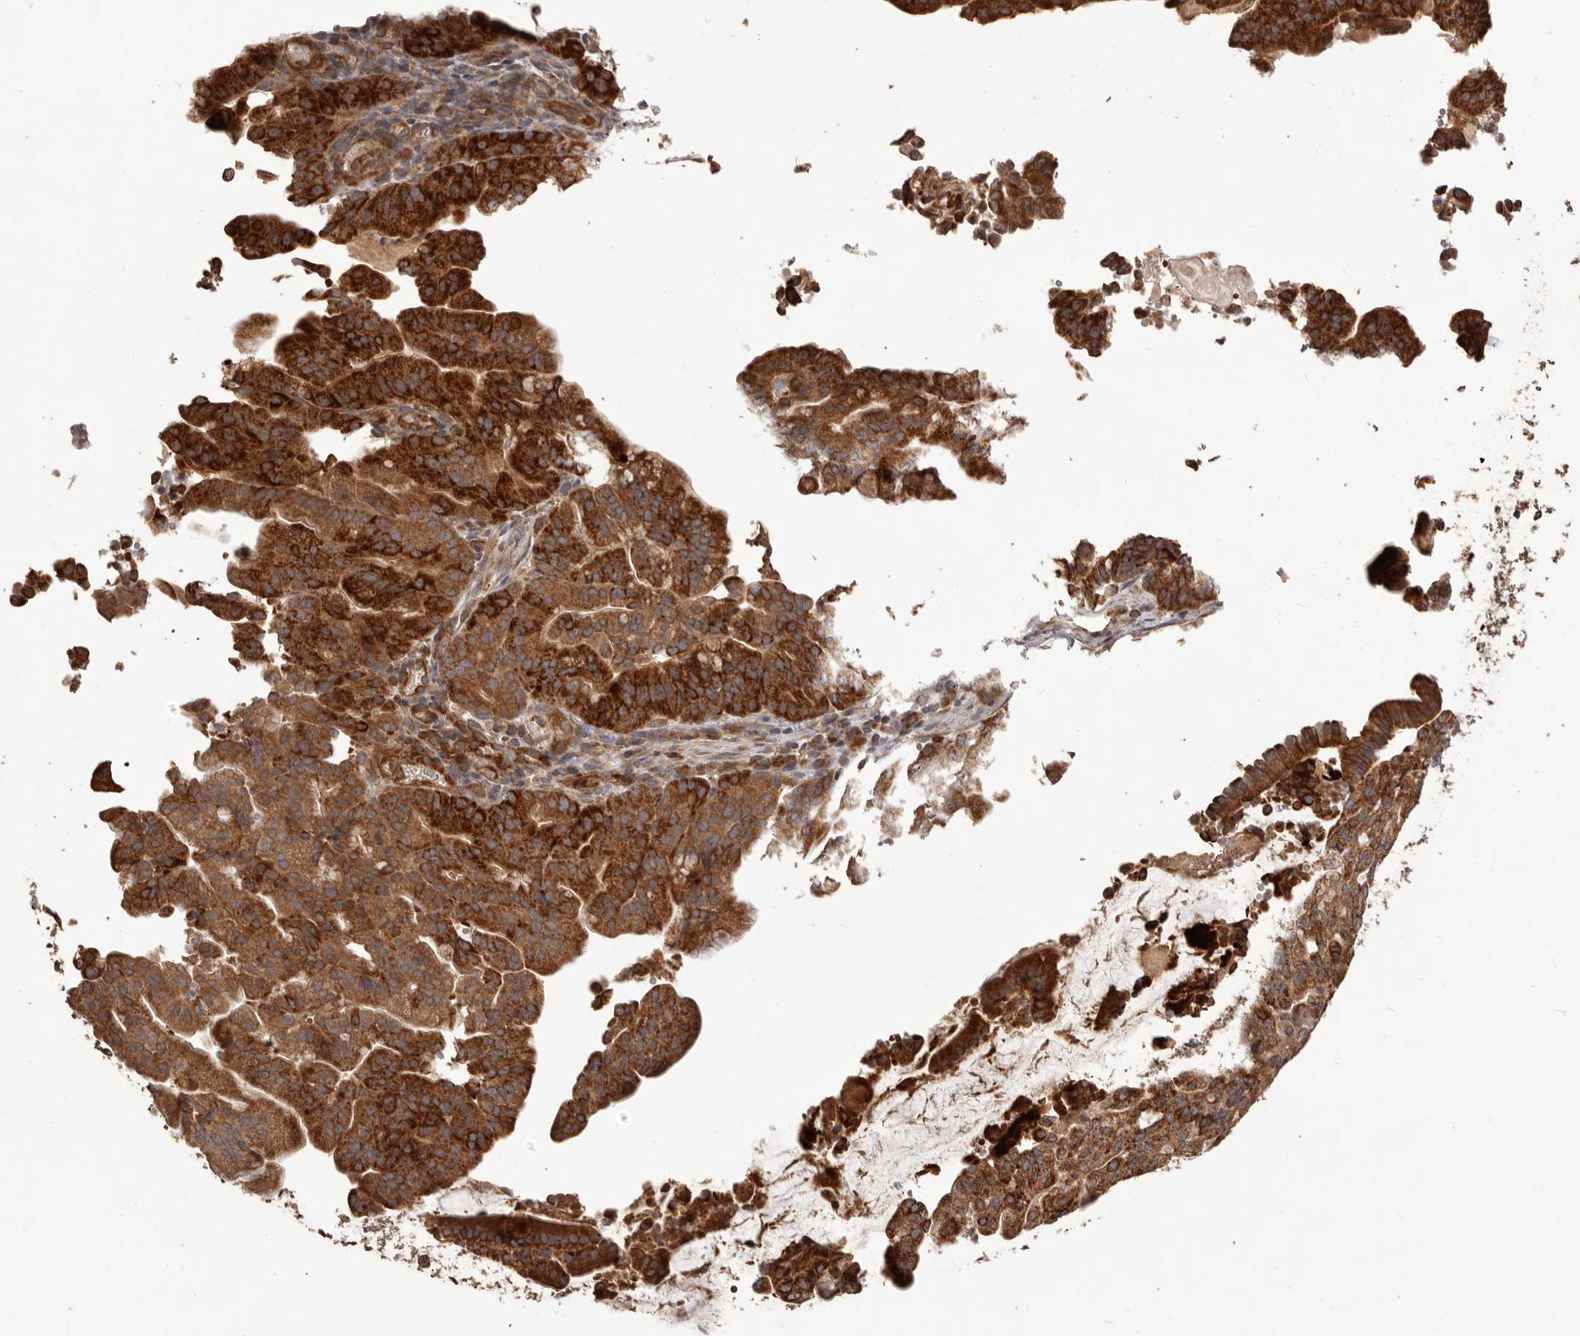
{"staining": {"intensity": "strong", "quantity": ">75%", "location": "cytoplasmic/membranous"}, "tissue": "pancreatic cancer", "cell_type": "Tumor cells", "image_type": "cancer", "snomed": [{"axis": "morphology", "description": "Adenocarcinoma, NOS"}, {"axis": "topography", "description": "Pancreas"}], "caption": "DAB (3,3'-diaminobenzidine) immunohistochemical staining of pancreatic adenocarcinoma reveals strong cytoplasmic/membranous protein expression in about >75% of tumor cells.", "gene": "QRSL1", "patient": {"sex": "male", "age": 63}}